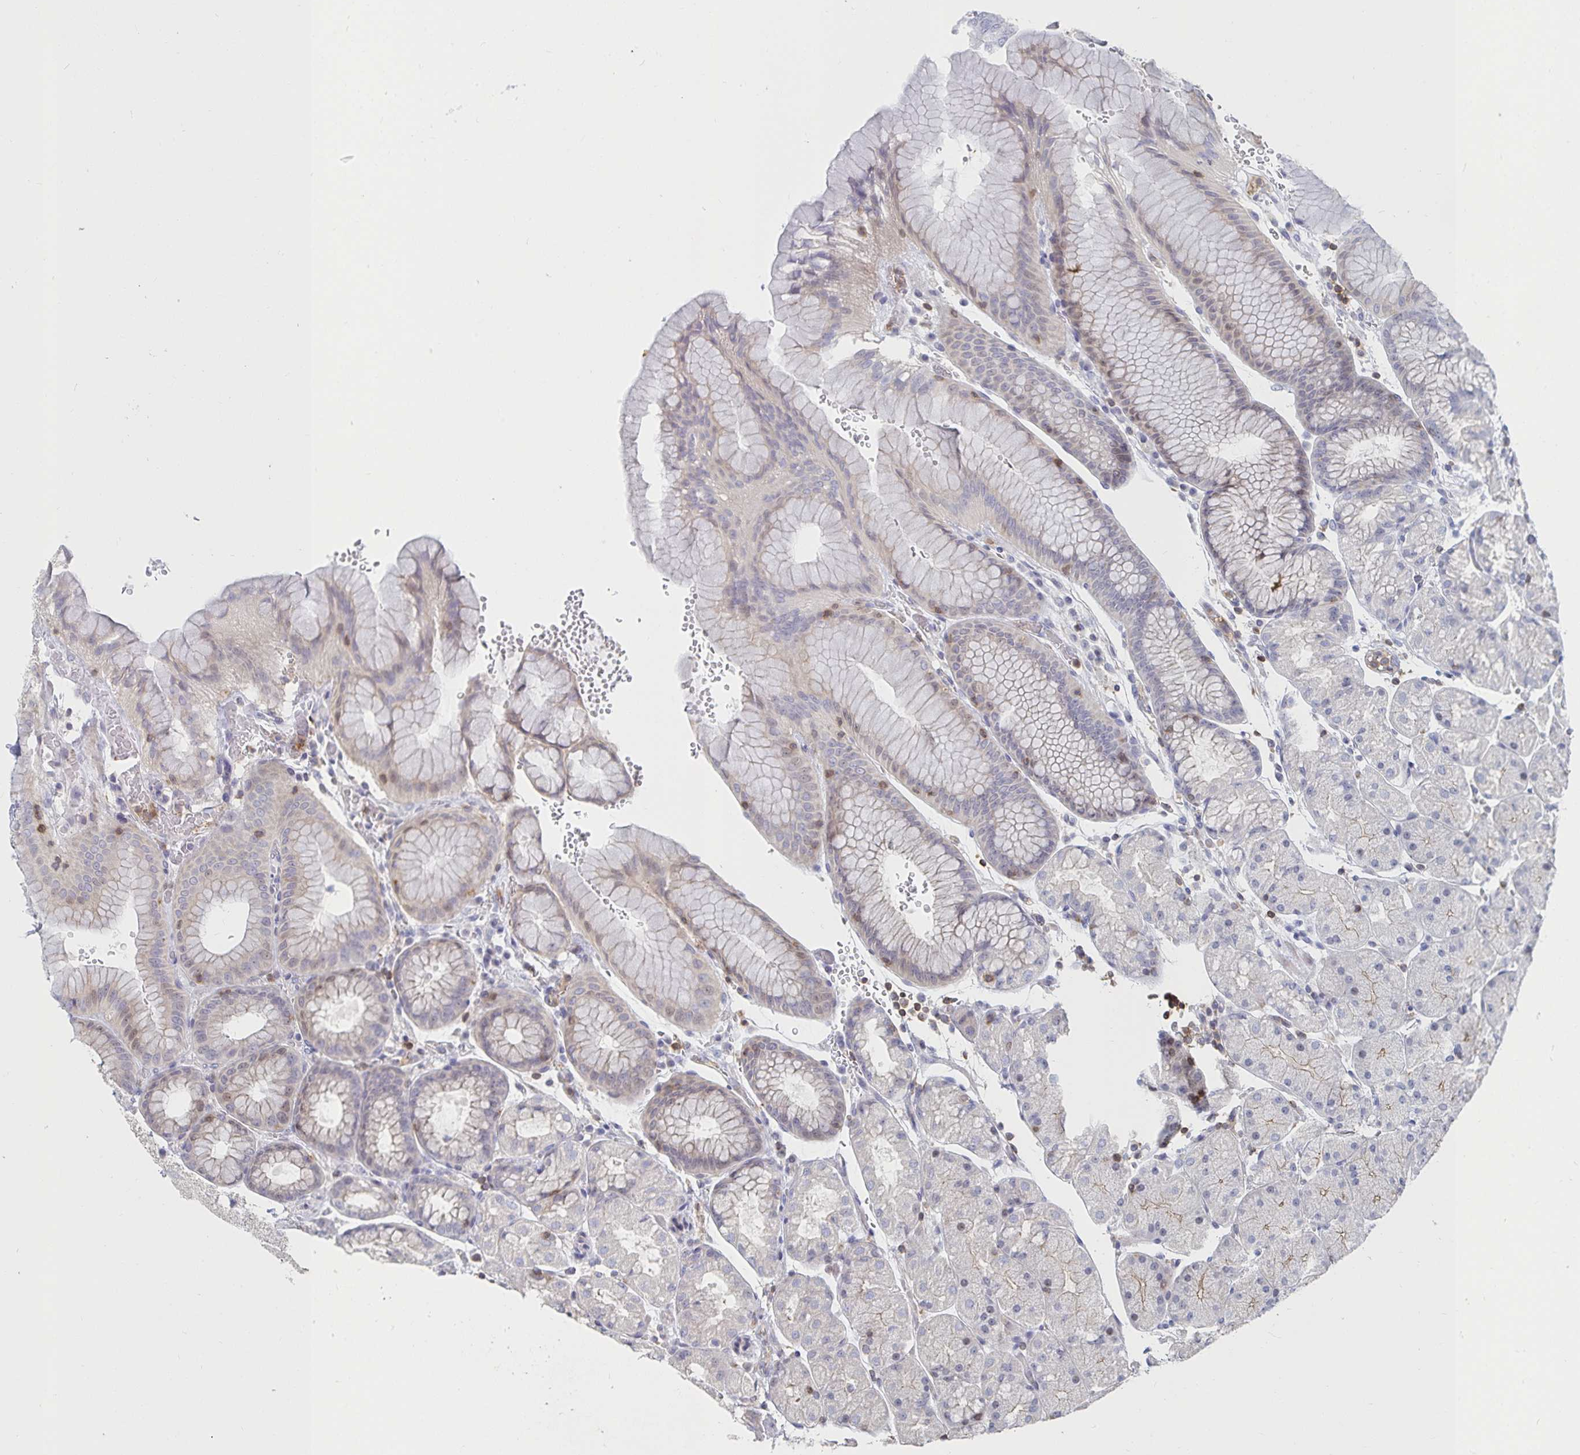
{"staining": {"intensity": "weak", "quantity": "<25%", "location": "cytoplasmic/membranous"}, "tissue": "stomach", "cell_type": "Glandular cells", "image_type": "normal", "snomed": [{"axis": "morphology", "description": "Normal tissue, NOS"}, {"axis": "topography", "description": "Stomach, upper"}, {"axis": "topography", "description": "Stomach"}], "caption": "This is a image of immunohistochemistry (IHC) staining of benign stomach, which shows no staining in glandular cells. (DAB immunohistochemistry (IHC) with hematoxylin counter stain).", "gene": "PIK3CD", "patient": {"sex": "male", "age": 76}}